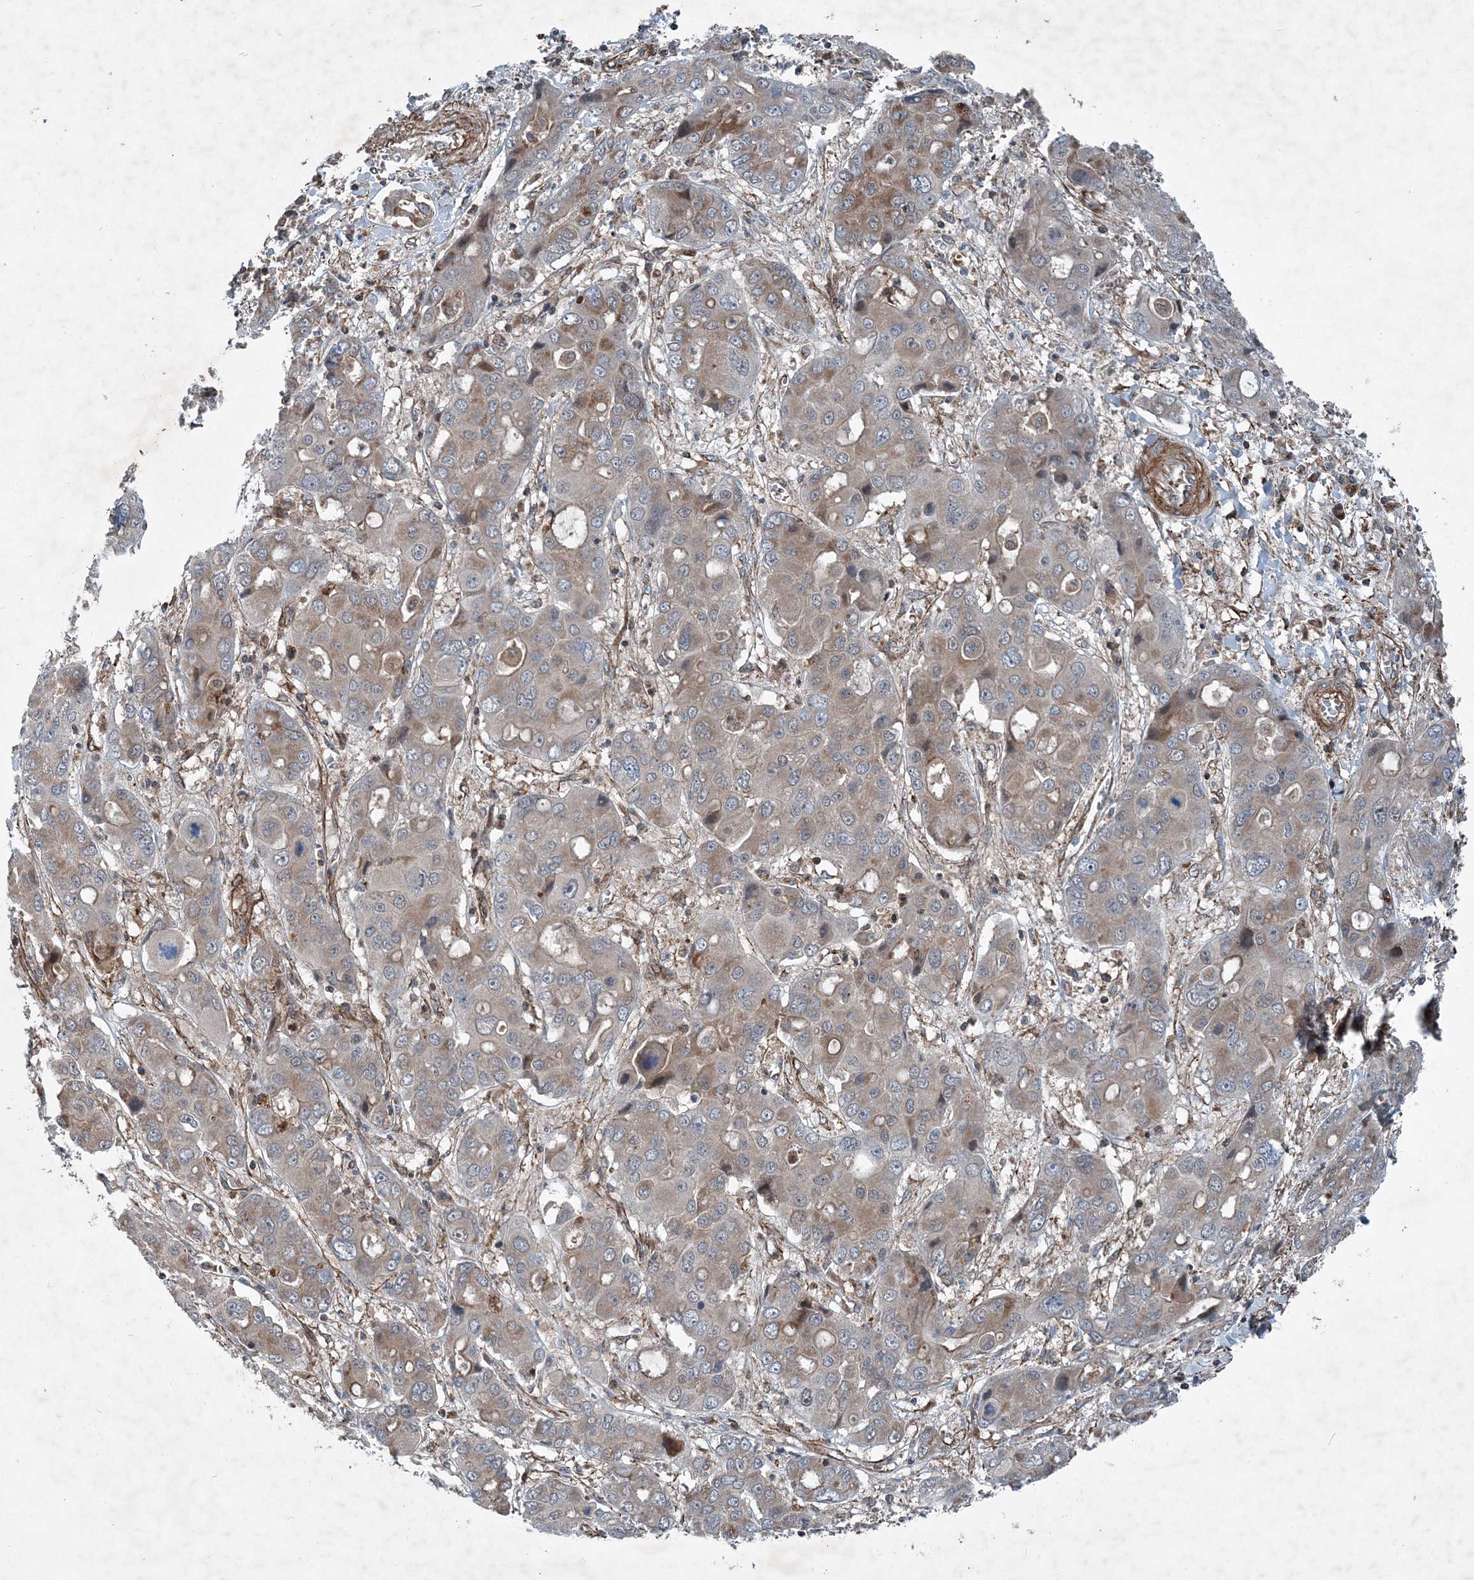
{"staining": {"intensity": "weak", "quantity": ">75%", "location": "cytoplasmic/membranous"}, "tissue": "liver cancer", "cell_type": "Tumor cells", "image_type": "cancer", "snomed": [{"axis": "morphology", "description": "Cholangiocarcinoma"}, {"axis": "topography", "description": "Liver"}], "caption": "Immunohistochemical staining of cholangiocarcinoma (liver) displays low levels of weak cytoplasmic/membranous positivity in about >75% of tumor cells.", "gene": "NDUFA2", "patient": {"sex": "male", "age": 67}}